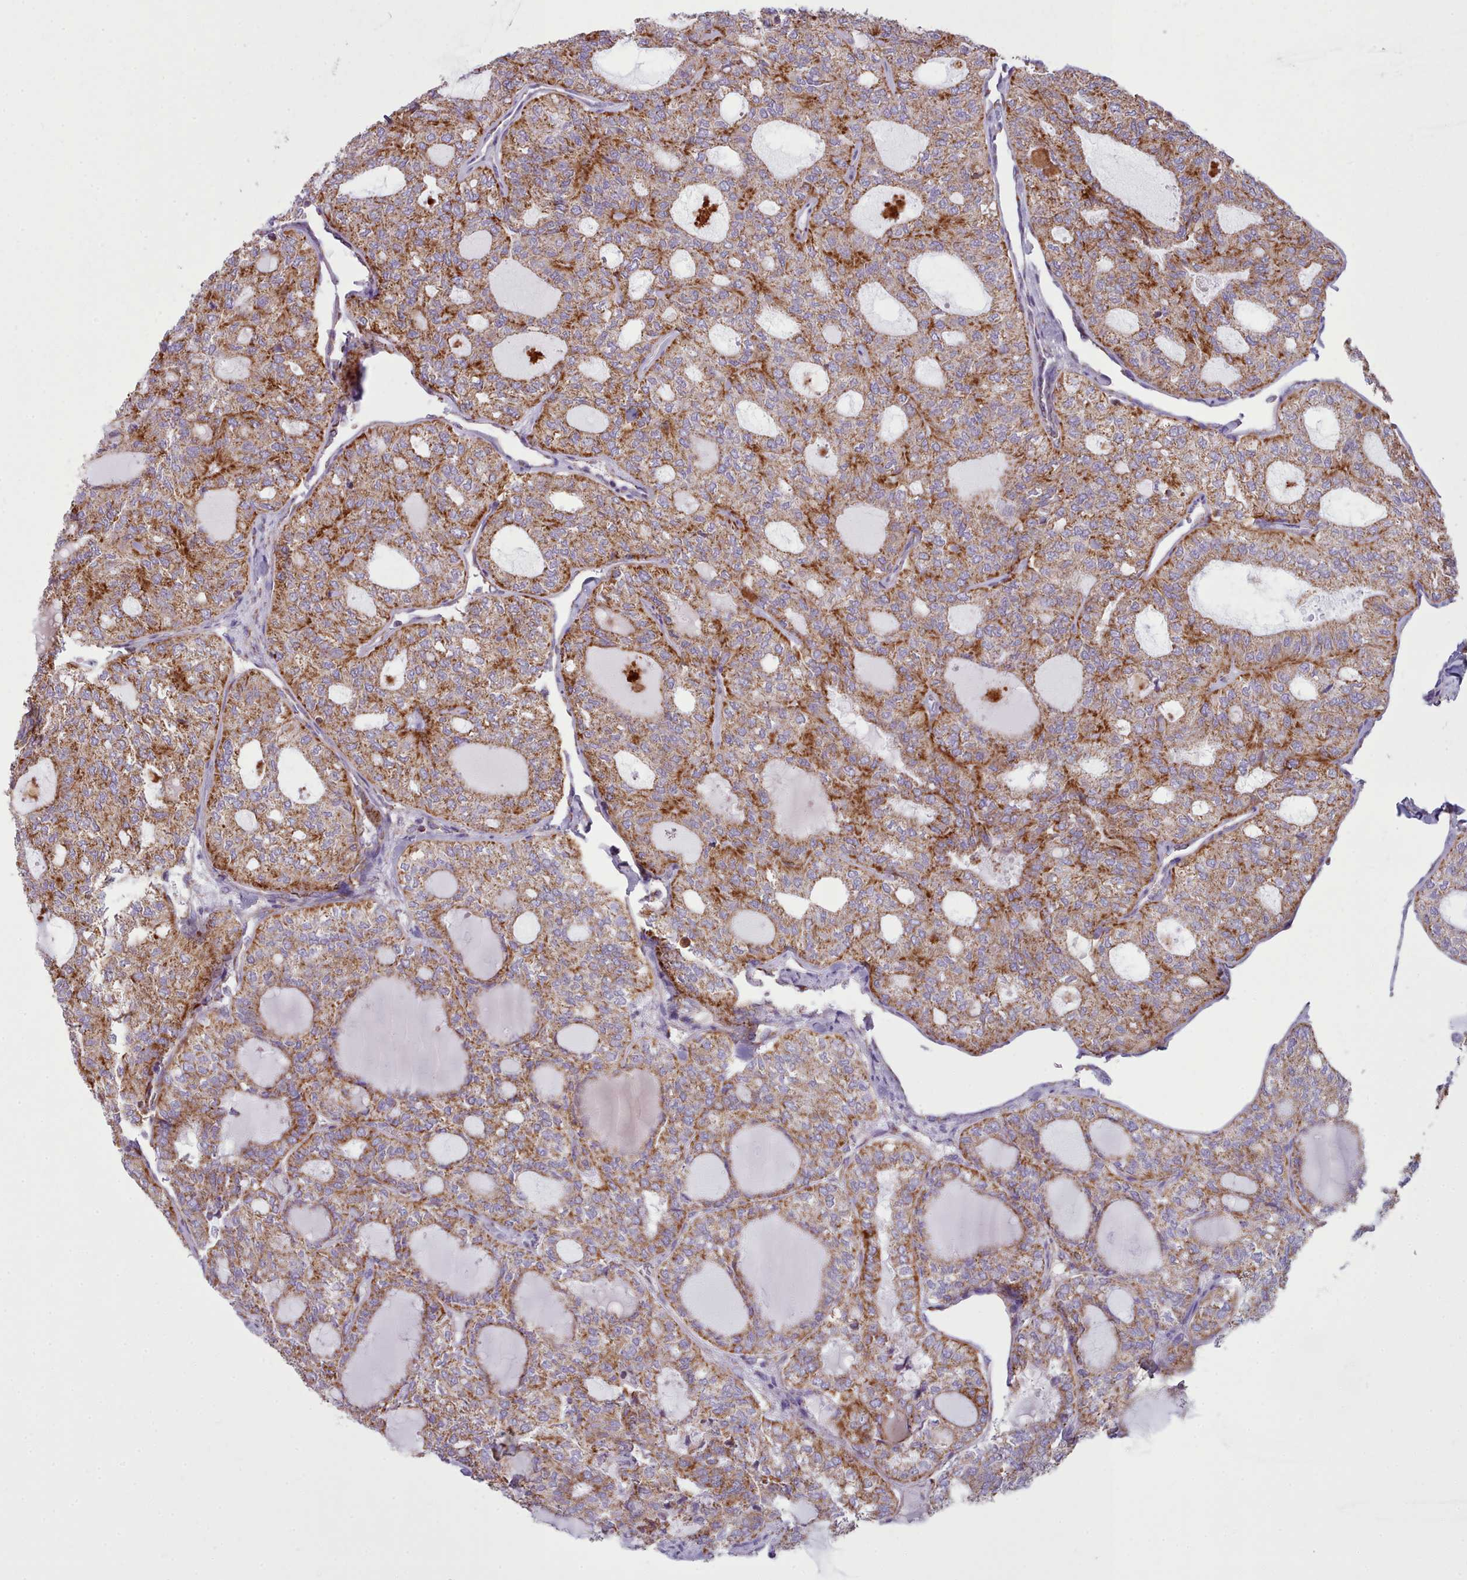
{"staining": {"intensity": "moderate", "quantity": ">75%", "location": "cytoplasmic/membranous"}, "tissue": "thyroid cancer", "cell_type": "Tumor cells", "image_type": "cancer", "snomed": [{"axis": "morphology", "description": "Follicular adenoma carcinoma, NOS"}, {"axis": "topography", "description": "Thyroid gland"}], "caption": "IHC photomicrograph of neoplastic tissue: thyroid cancer (follicular adenoma carcinoma) stained using immunohistochemistry (IHC) reveals medium levels of moderate protein expression localized specifically in the cytoplasmic/membranous of tumor cells, appearing as a cytoplasmic/membranous brown color.", "gene": "SRP54", "patient": {"sex": "male", "age": 75}}